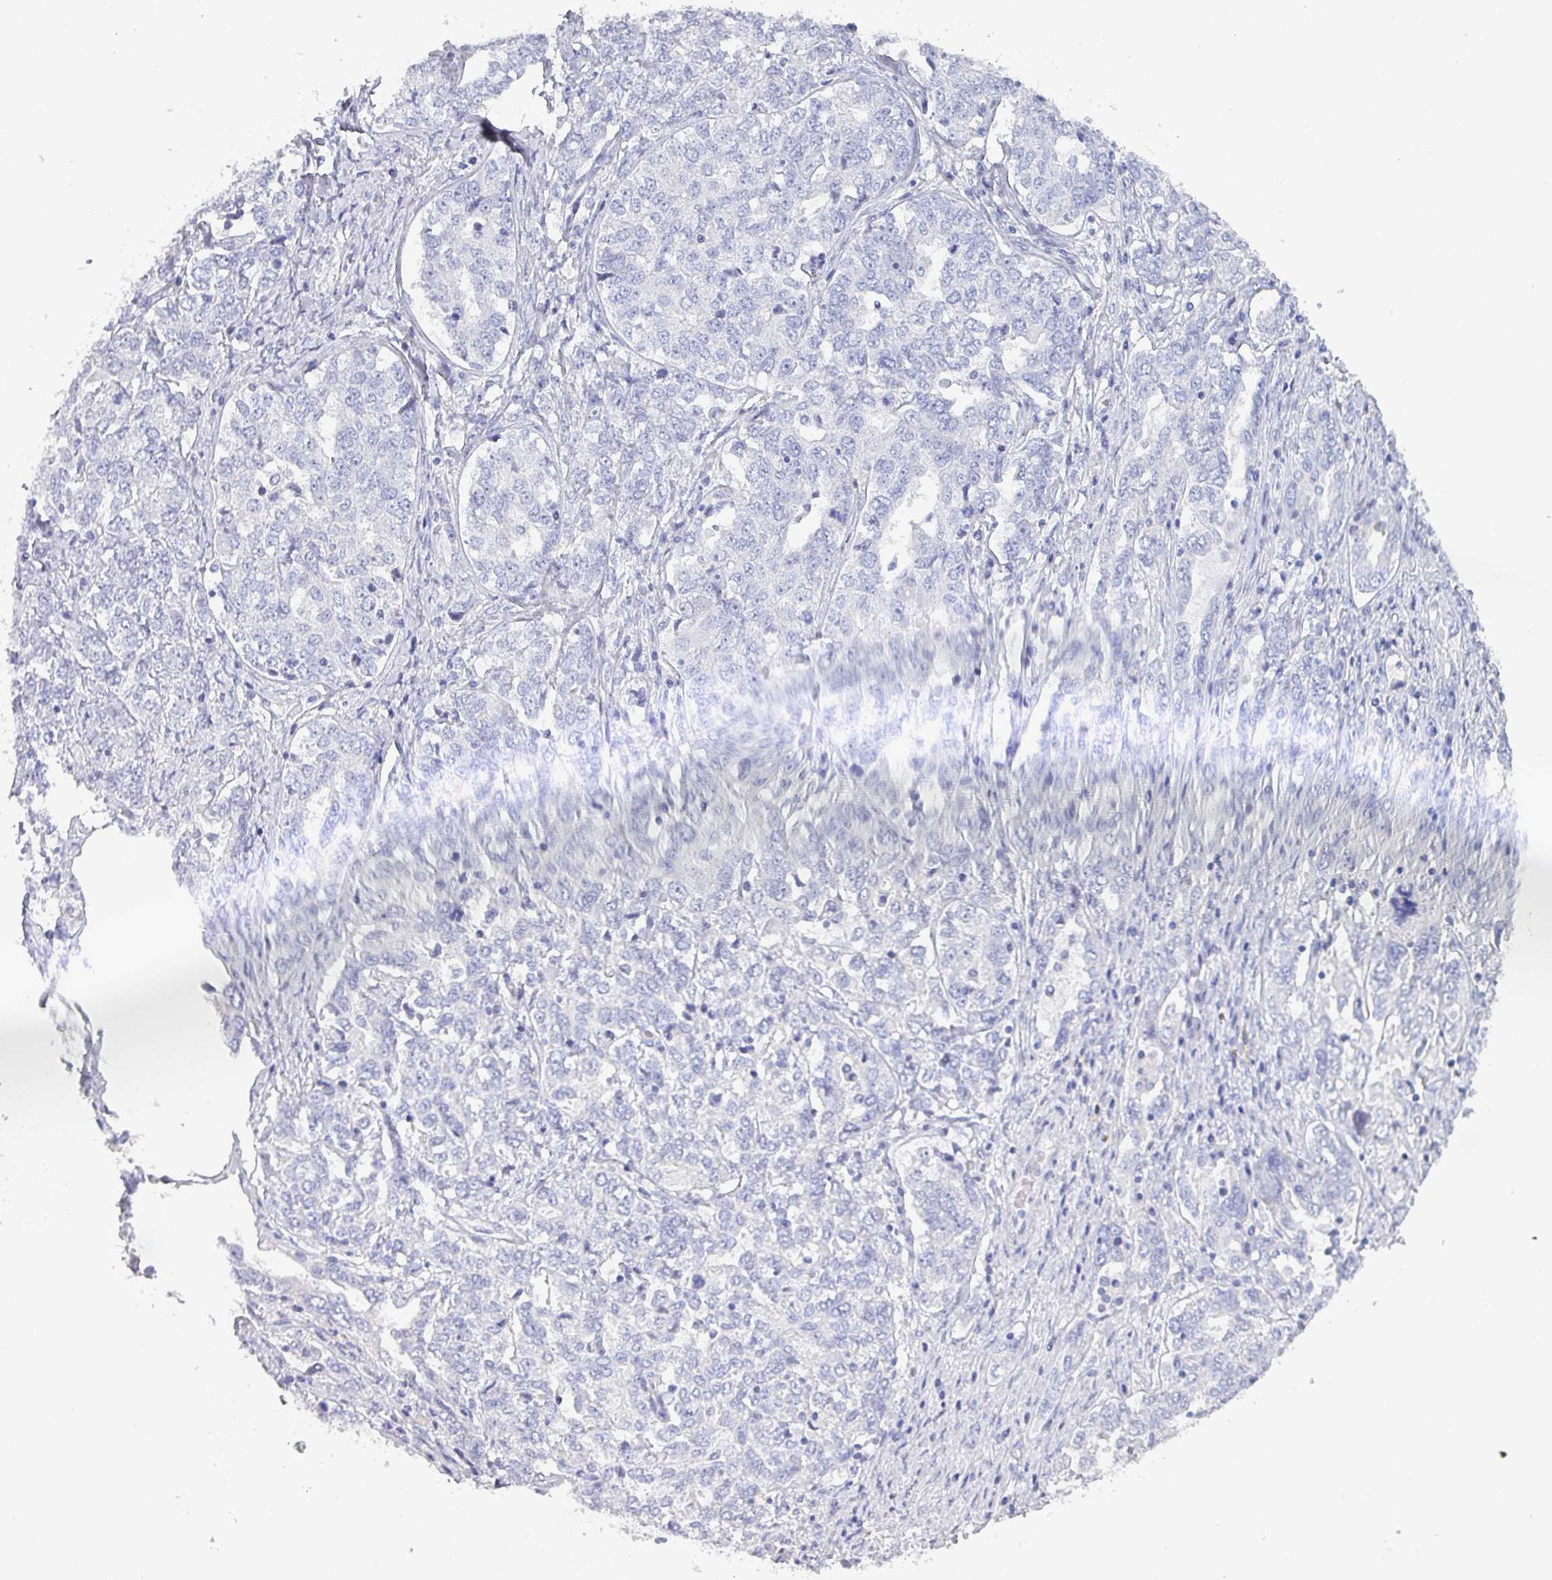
{"staining": {"intensity": "negative", "quantity": "none", "location": "none"}, "tissue": "ovarian cancer", "cell_type": "Tumor cells", "image_type": "cancer", "snomed": [{"axis": "morphology", "description": "Carcinoma, endometroid"}, {"axis": "topography", "description": "Ovary"}], "caption": "Immunohistochemistry histopathology image of neoplastic tissue: ovarian cancer stained with DAB shows no significant protein staining in tumor cells.", "gene": "INS-IGF2", "patient": {"sex": "female", "age": 62}}